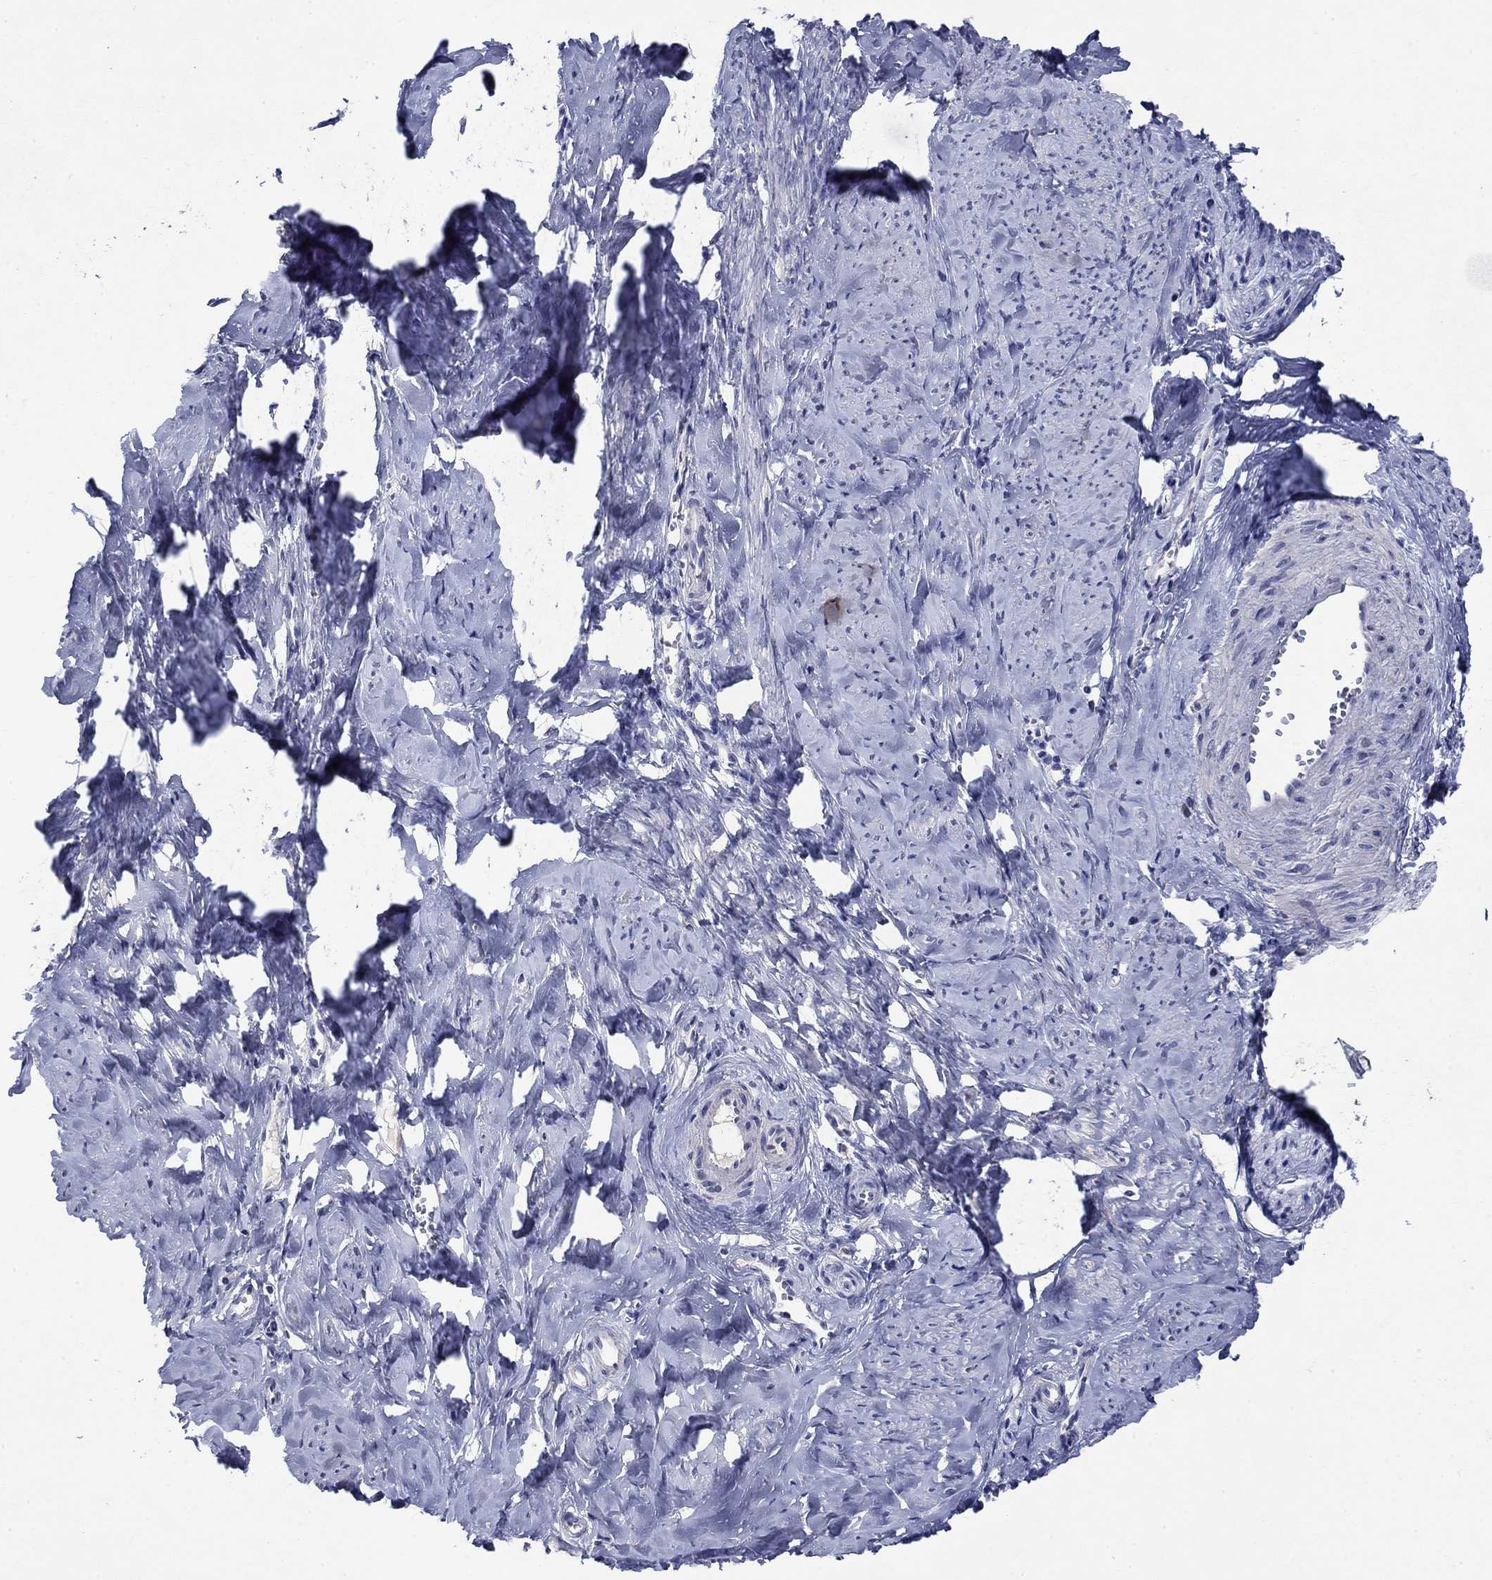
{"staining": {"intensity": "negative", "quantity": "none", "location": "none"}, "tissue": "smooth muscle", "cell_type": "Smooth muscle cells", "image_type": "normal", "snomed": [{"axis": "morphology", "description": "Normal tissue, NOS"}, {"axis": "topography", "description": "Smooth muscle"}], "caption": "Immunohistochemistry of unremarkable human smooth muscle shows no expression in smooth muscle cells.", "gene": "SULT2B1", "patient": {"sex": "female", "age": 48}}